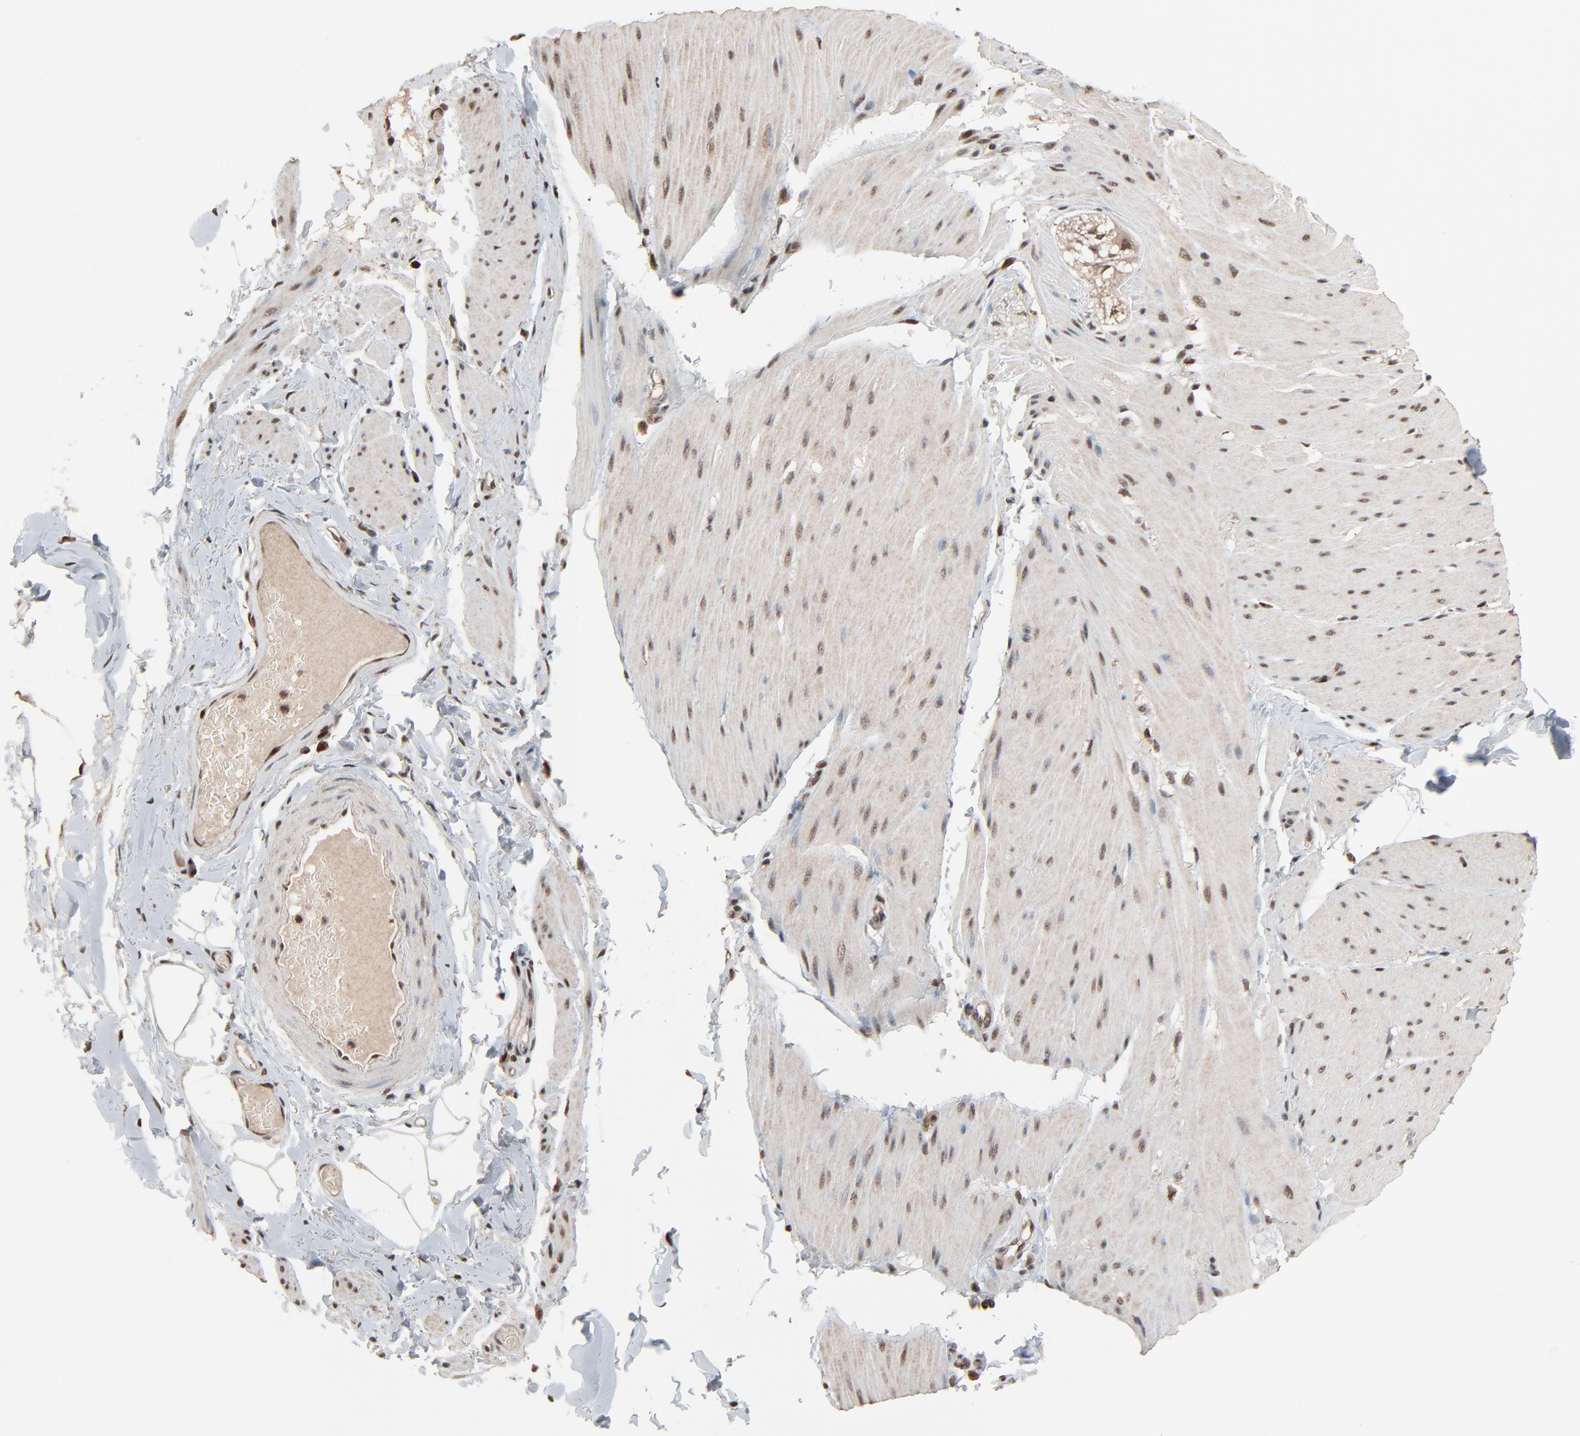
{"staining": {"intensity": "moderate", "quantity": ">75%", "location": "nuclear"}, "tissue": "smooth muscle", "cell_type": "Smooth muscle cells", "image_type": "normal", "snomed": [{"axis": "morphology", "description": "Normal tissue, NOS"}, {"axis": "topography", "description": "Smooth muscle"}, {"axis": "topography", "description": "Colon"}], "caption": "IHC of normal human smooth muscle shows medium levels of moderate nuclear expression in about >75% of smooth muscle cells. Using DAB (3,3'-diaminobenzidine) (brown) and hematoxylin (blue) stains, captured at high magnification using brightfield microscopy.", "gene": "RPS6KA3", "patient": {"sex": "male", "age": 67}}